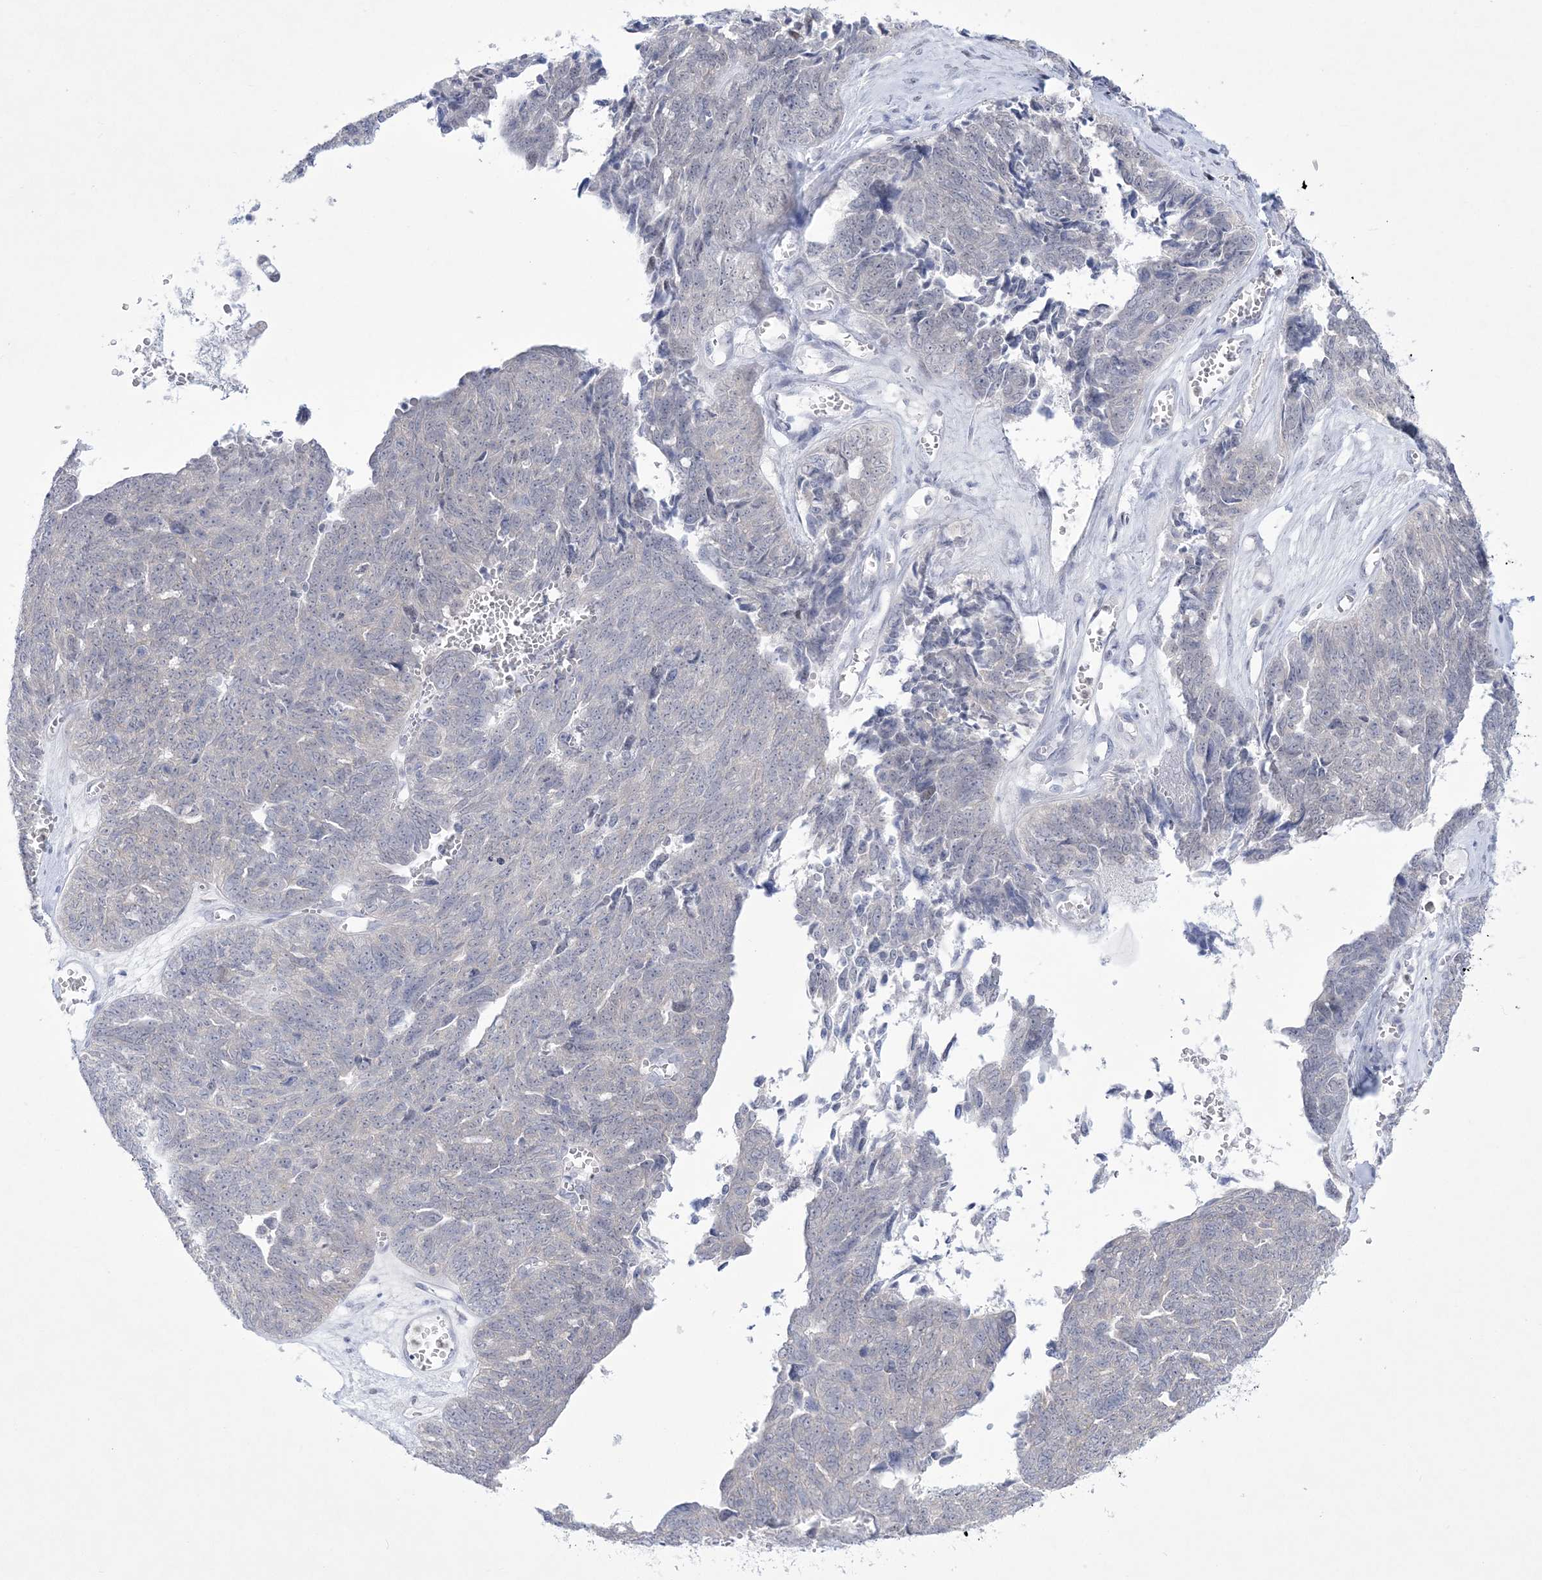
{"staining": {"intensity": "negative", "quantity": "none", "location": "none"}, "tissue": "ovarian cancer", "cell_type": "Tumor cells", "image_type": "cancer", "snomed": [{"axis": "morphology", "description": "Cystadenocarcinoma, serous, NOS"}, {"axis": "topography", "description": "Ovary"}], "caption": "The IHC micrograph has no significant staining in tumor cells of ovarian cancer (serous cystadenocarcinoma) tissue. Brightfield microscopy of immunohistochemistry (IHC) stained with DAB (brown) and hematoxylin (blue), captured at high magnification.", "gene": "WDR27", "patient": {"sex": "female", "age": 79}}